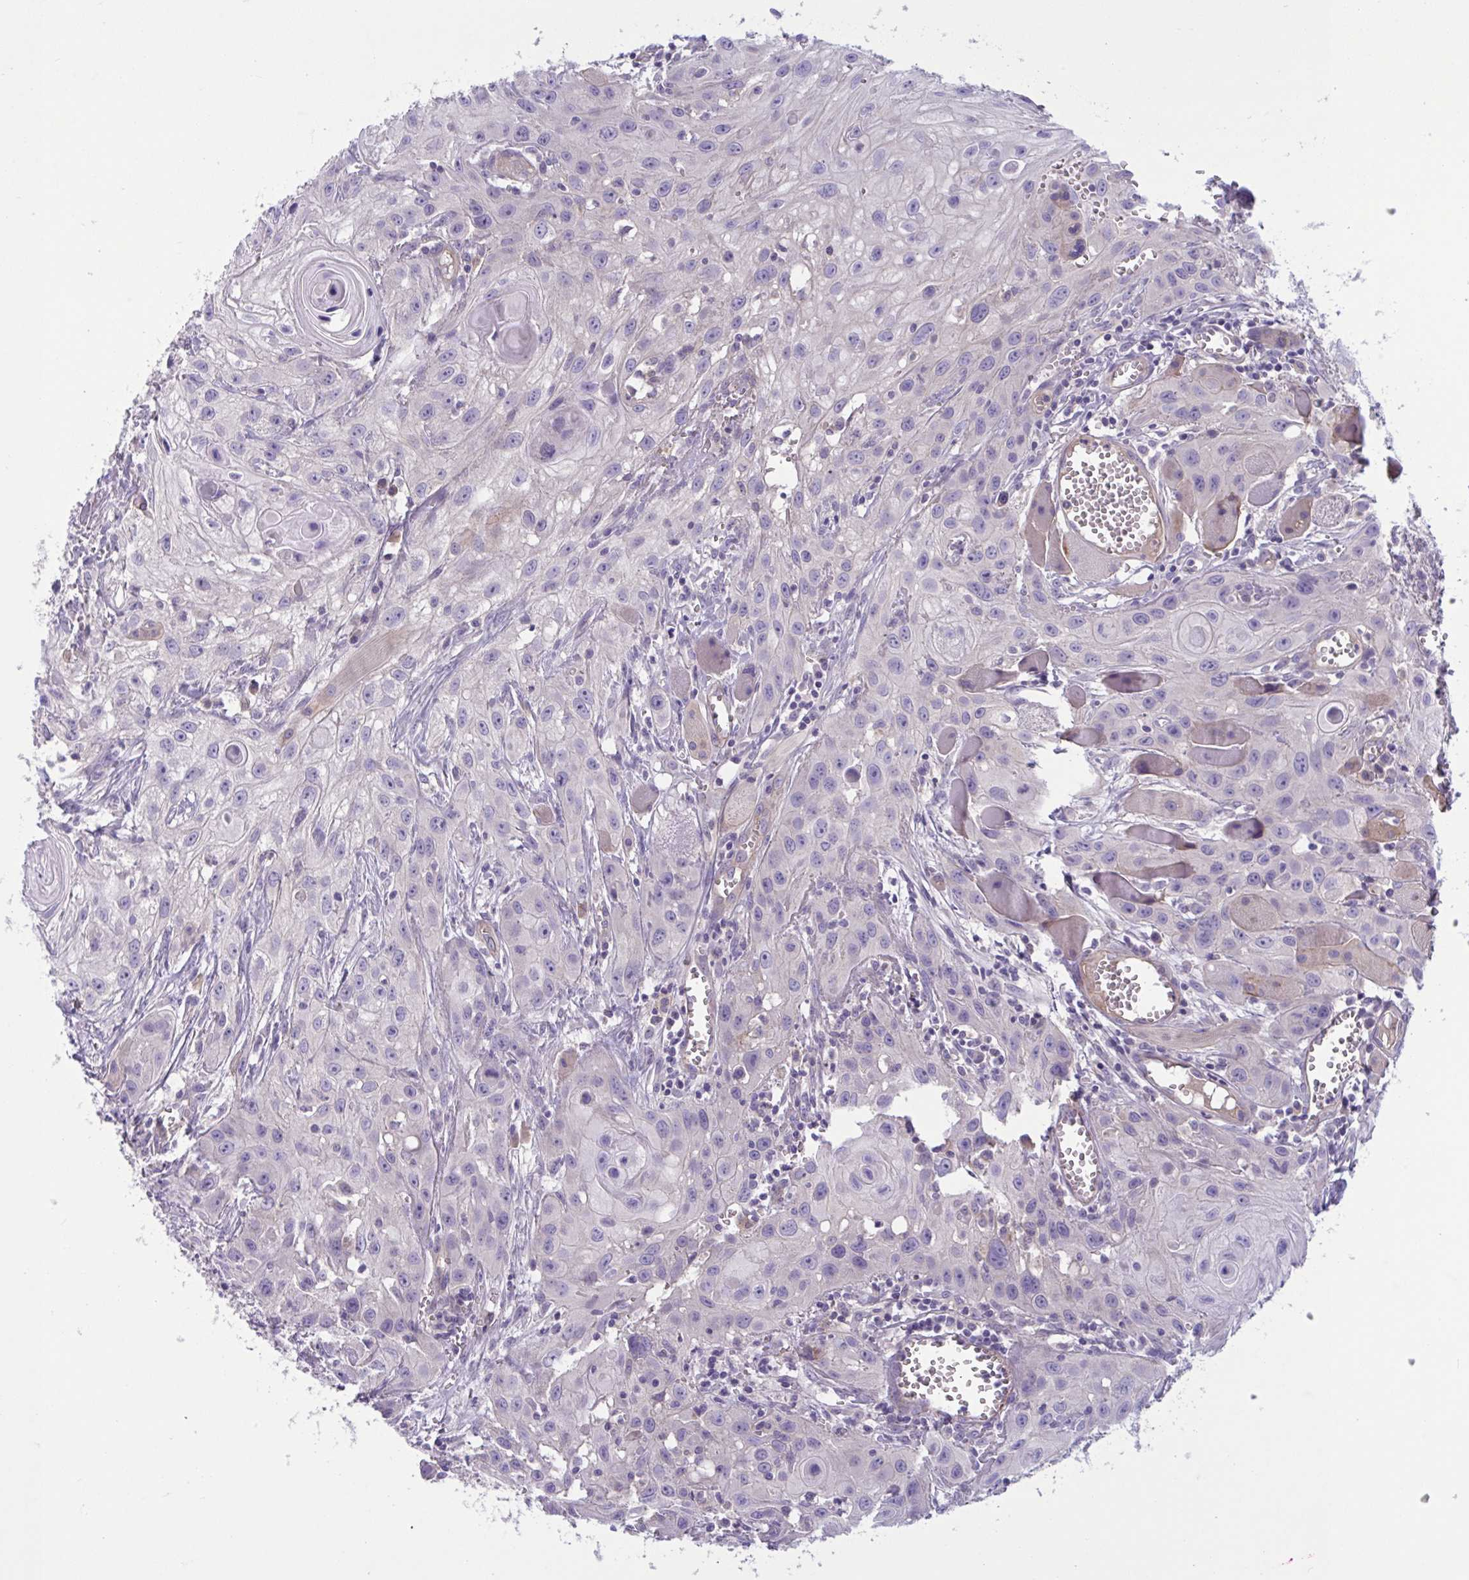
{"staining": {"intensity": "negative", "quantity": "none", "location": "none"}, "tissue": "head and neck cancer", "cell_type": "Tumor cells", "image_type": "cancer", "snomed": [{"axis": "morphology", "description": "Squamous cell carcinoma, NOS"}, {"axis": "topography", "description": "Oral tissue"}, {"axis": "topography", "description": "Head-Neck"}], "caption": "Micrograph shows no significant protein expression in tumor cells of head and neck cancer (squamous cell carcinoma). (Brightfield microscopy of DAB IHC at high magnification).", "gene": "TTC7B", "patient": {"sex": "male", "age": 58}}